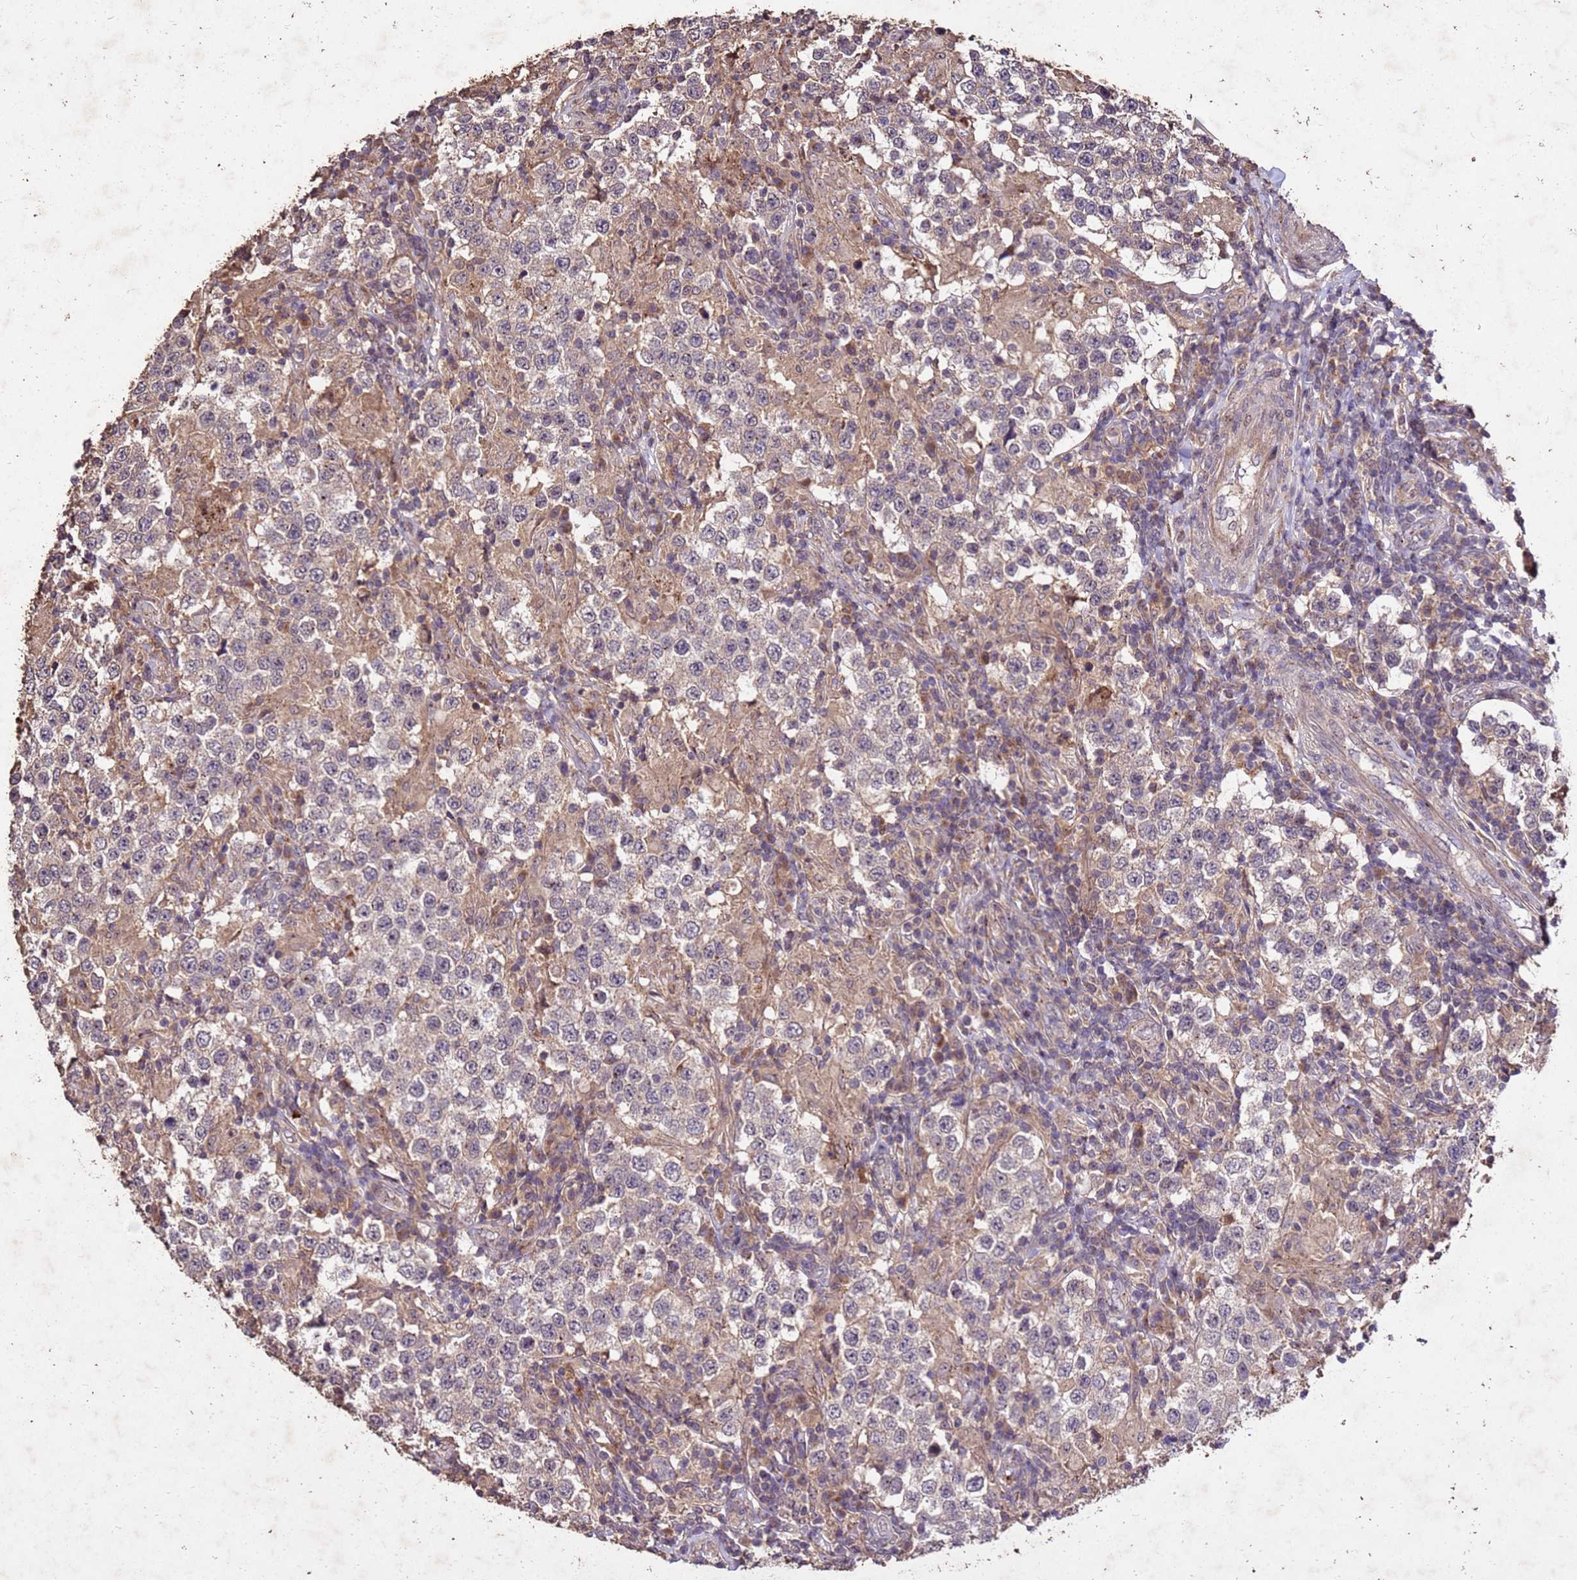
{"staining": {"intensity": "weak", "quantity": "25%-75%", "location": "cytoplasmic/membranous"}, "tissue": "testis cancer", "cell_type": "Tumor cells", "image_type": "cancer", "snomed": [{"axis": "morphology", "description": "Seminoma, NOS"}, {"axis": "morphology", "description": "Carcinoma, Embryonal, NOS"}, {"axis": "topography", "description": "Testis"}], "caption": "IHC micrograph of human testis cancer (embryonal carcinoma) stained for a protein (brown), which reveals low levels of weak cytoplasmic/membranous positivity in about 25%-75% of tumor cells.", "gene": "TOR4A", "patient": {"sex": "male", "age": 41}}